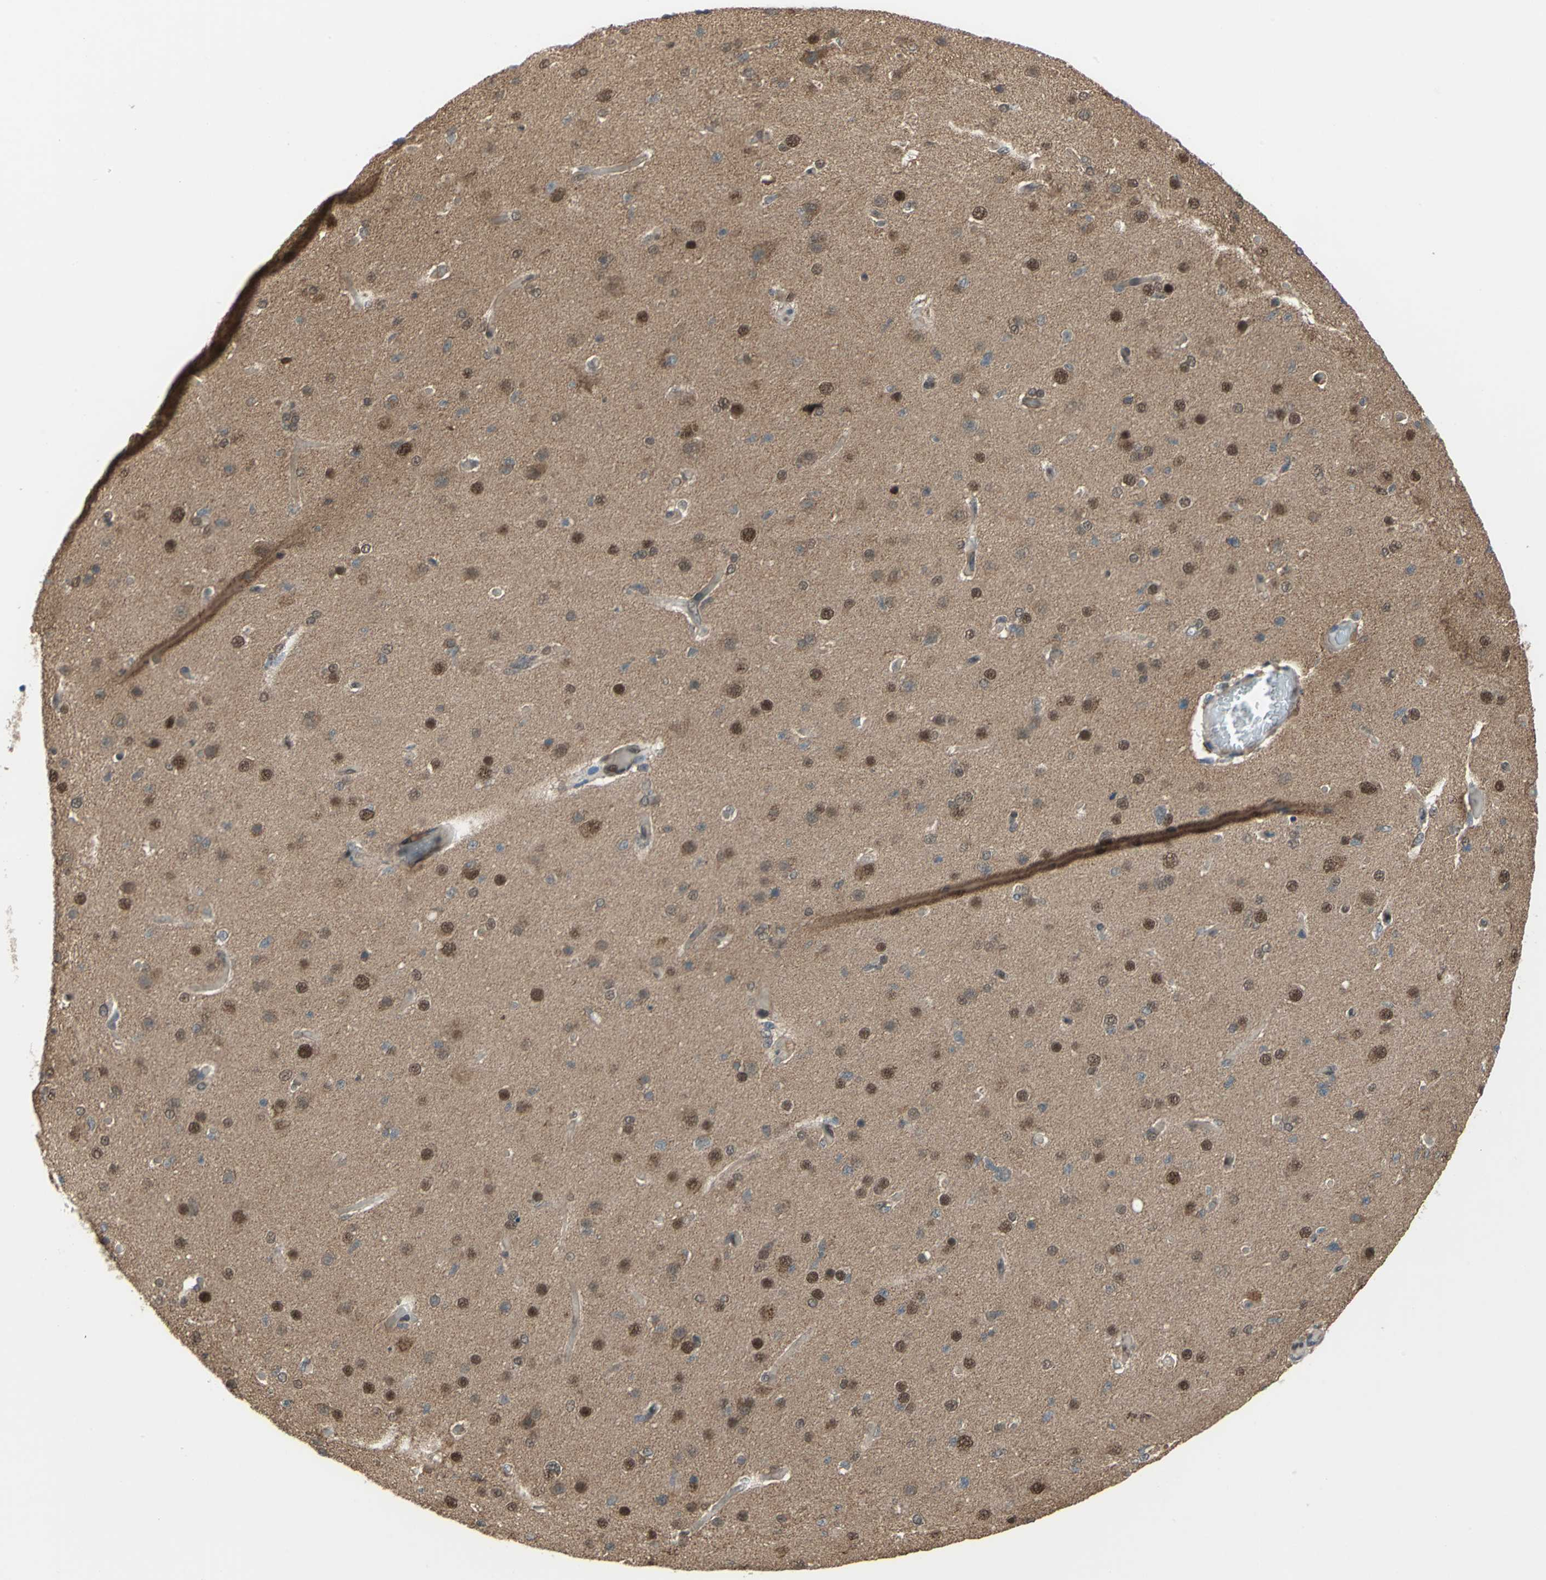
{"staining": {"intensity": "moderate", "quantity": ">75%", "location": "cytoplasmic/membranous,nuclear"}, "tissue": "glioma", "cell_type": "Tumor cells", "image_type": "cancer", "snomed": [{"axis": "morphology", "description": "Glioma, malignant, High grade"}, {"axis": "topography", "description": "Brain"}], "caption": "Glioma stained for a protein (brown) demonstrates moderate cytoplasmic/membranous and nuclear positive staining in about >75% of tumor cells.", "gene": "COPS5", "patient": {"sex": "male", "age": 33}}